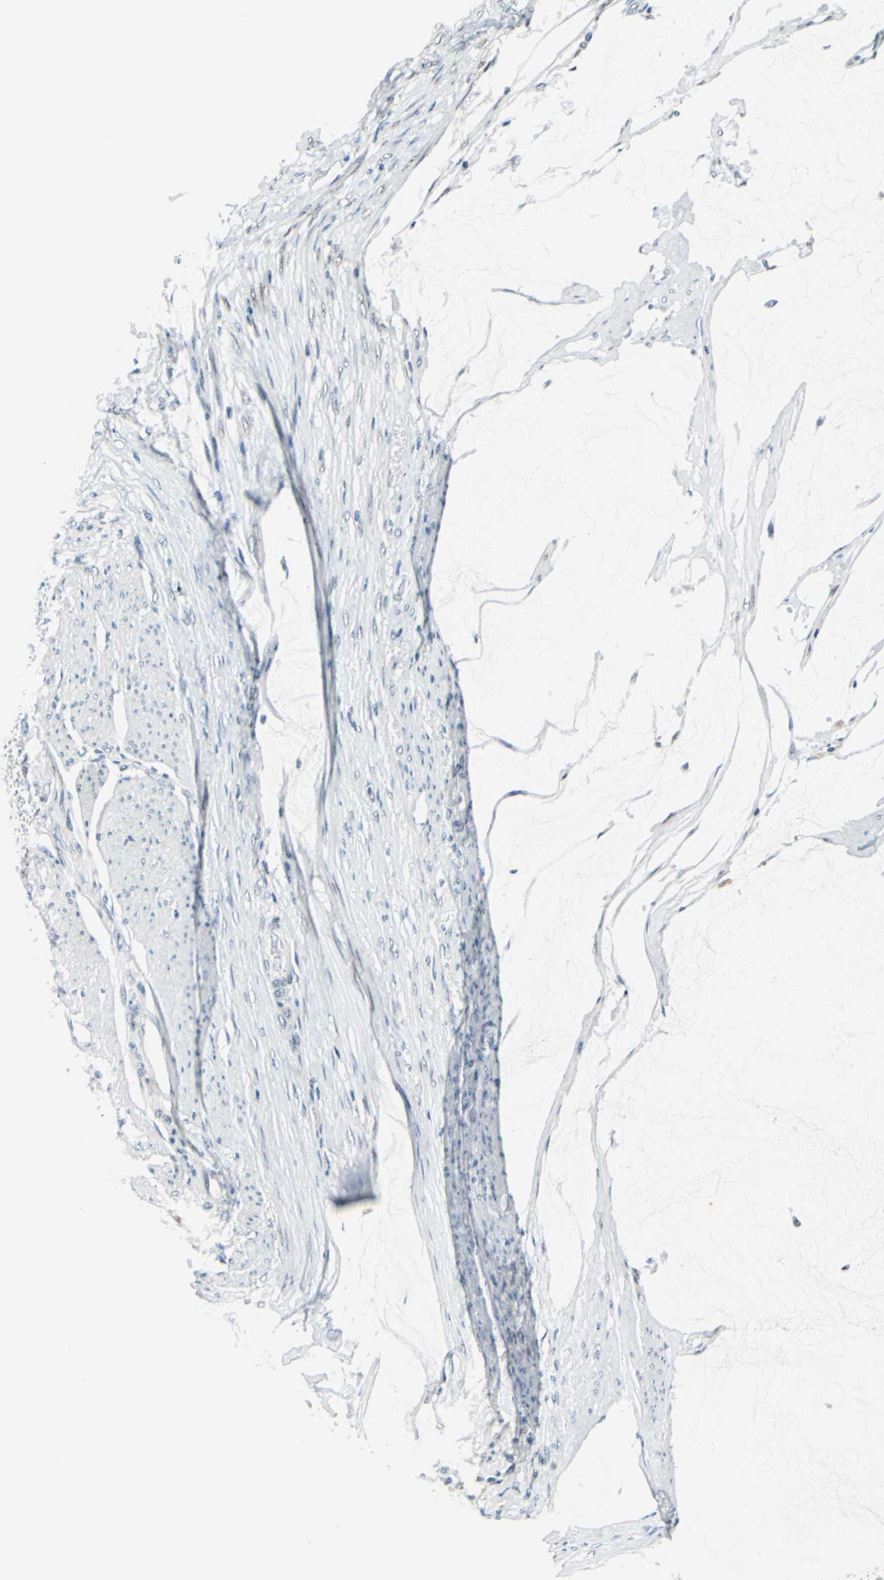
{"staining": {"intensity": "weak", "quantity": "<25%", "location": "cytoplasmic/membranous"}, "tissue": "colorectal cancer", "cell_type": "Tumor cells", "image_type": "cancer", "snomed": [{"axis": "morphology", "description": "Normal tissue, NOS"}, {"axis": "morphology", "description": "Adenocarcinoma, NOS"}, {"axis": "topography", "description": "Rectum"}, {"axis": "topography", "description": "Peripheral nerve tissue"}], "caption": "Tumor cells are negative for brown protein staining in colorectal adenocarcinoma.", "gene": "HCFC2", "patient": {"sex": "female", "age": 77}}